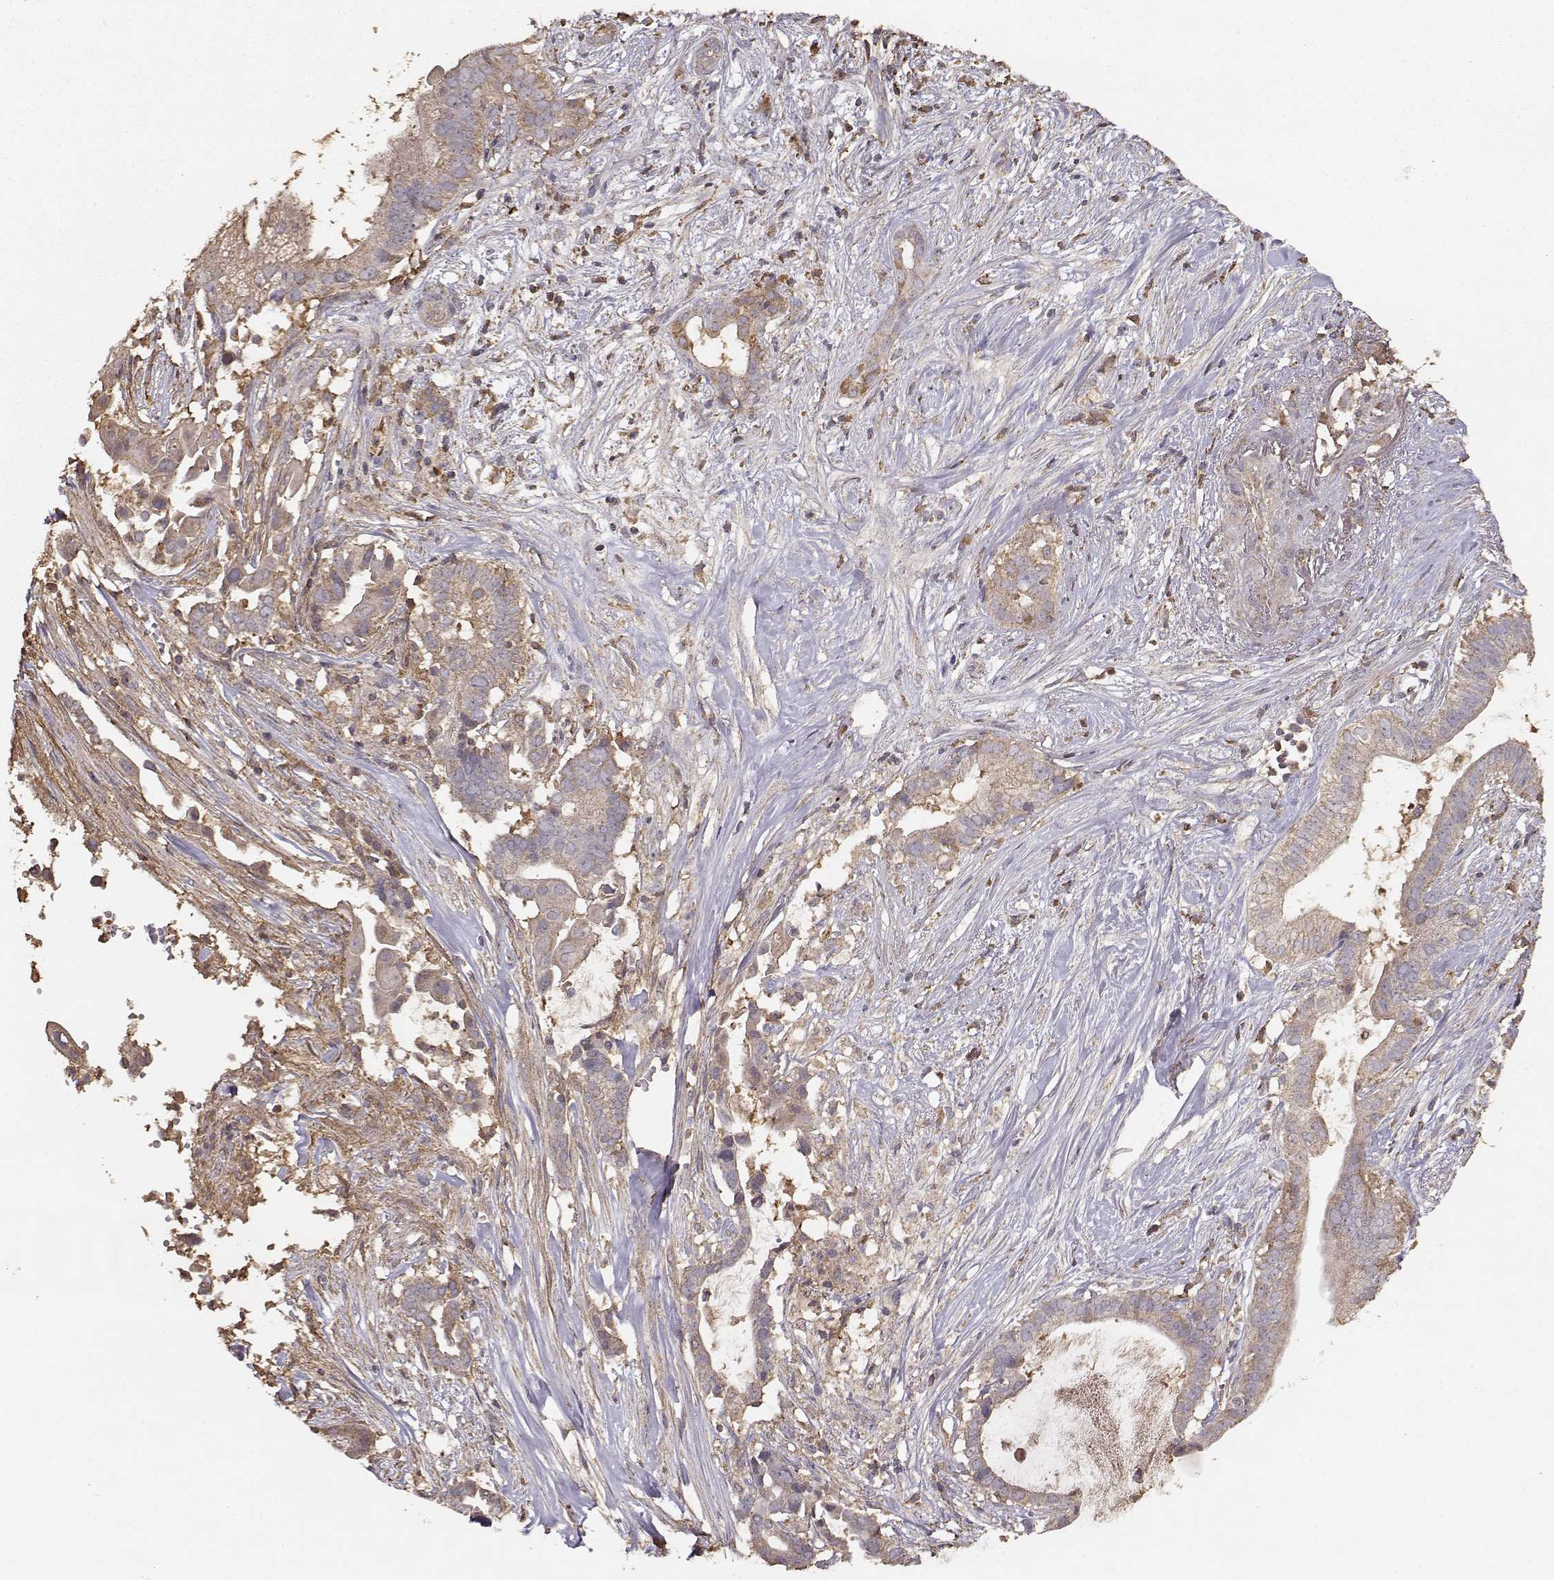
{"staining": {"intensity": "weak", "quantity": ">75%", "location": "cytoplasmic/membranous"}, "tissue": "pancreatic cancer", "cell_type": "Tumor cells", "image_type": "cancer", "snomed": [{"axis": "morphology", "description": "Adenocarcinoma, NOS"}, {"axis": "topography", "description": "Pancreas"}], "caption": "Pancreatic adenocarcinoma tissue displays weak cytoplasmic/membranous expression in approximately >75% of tumor cells", "gene": "TARS3", "patient": {"sex": "male", "age": 61}}